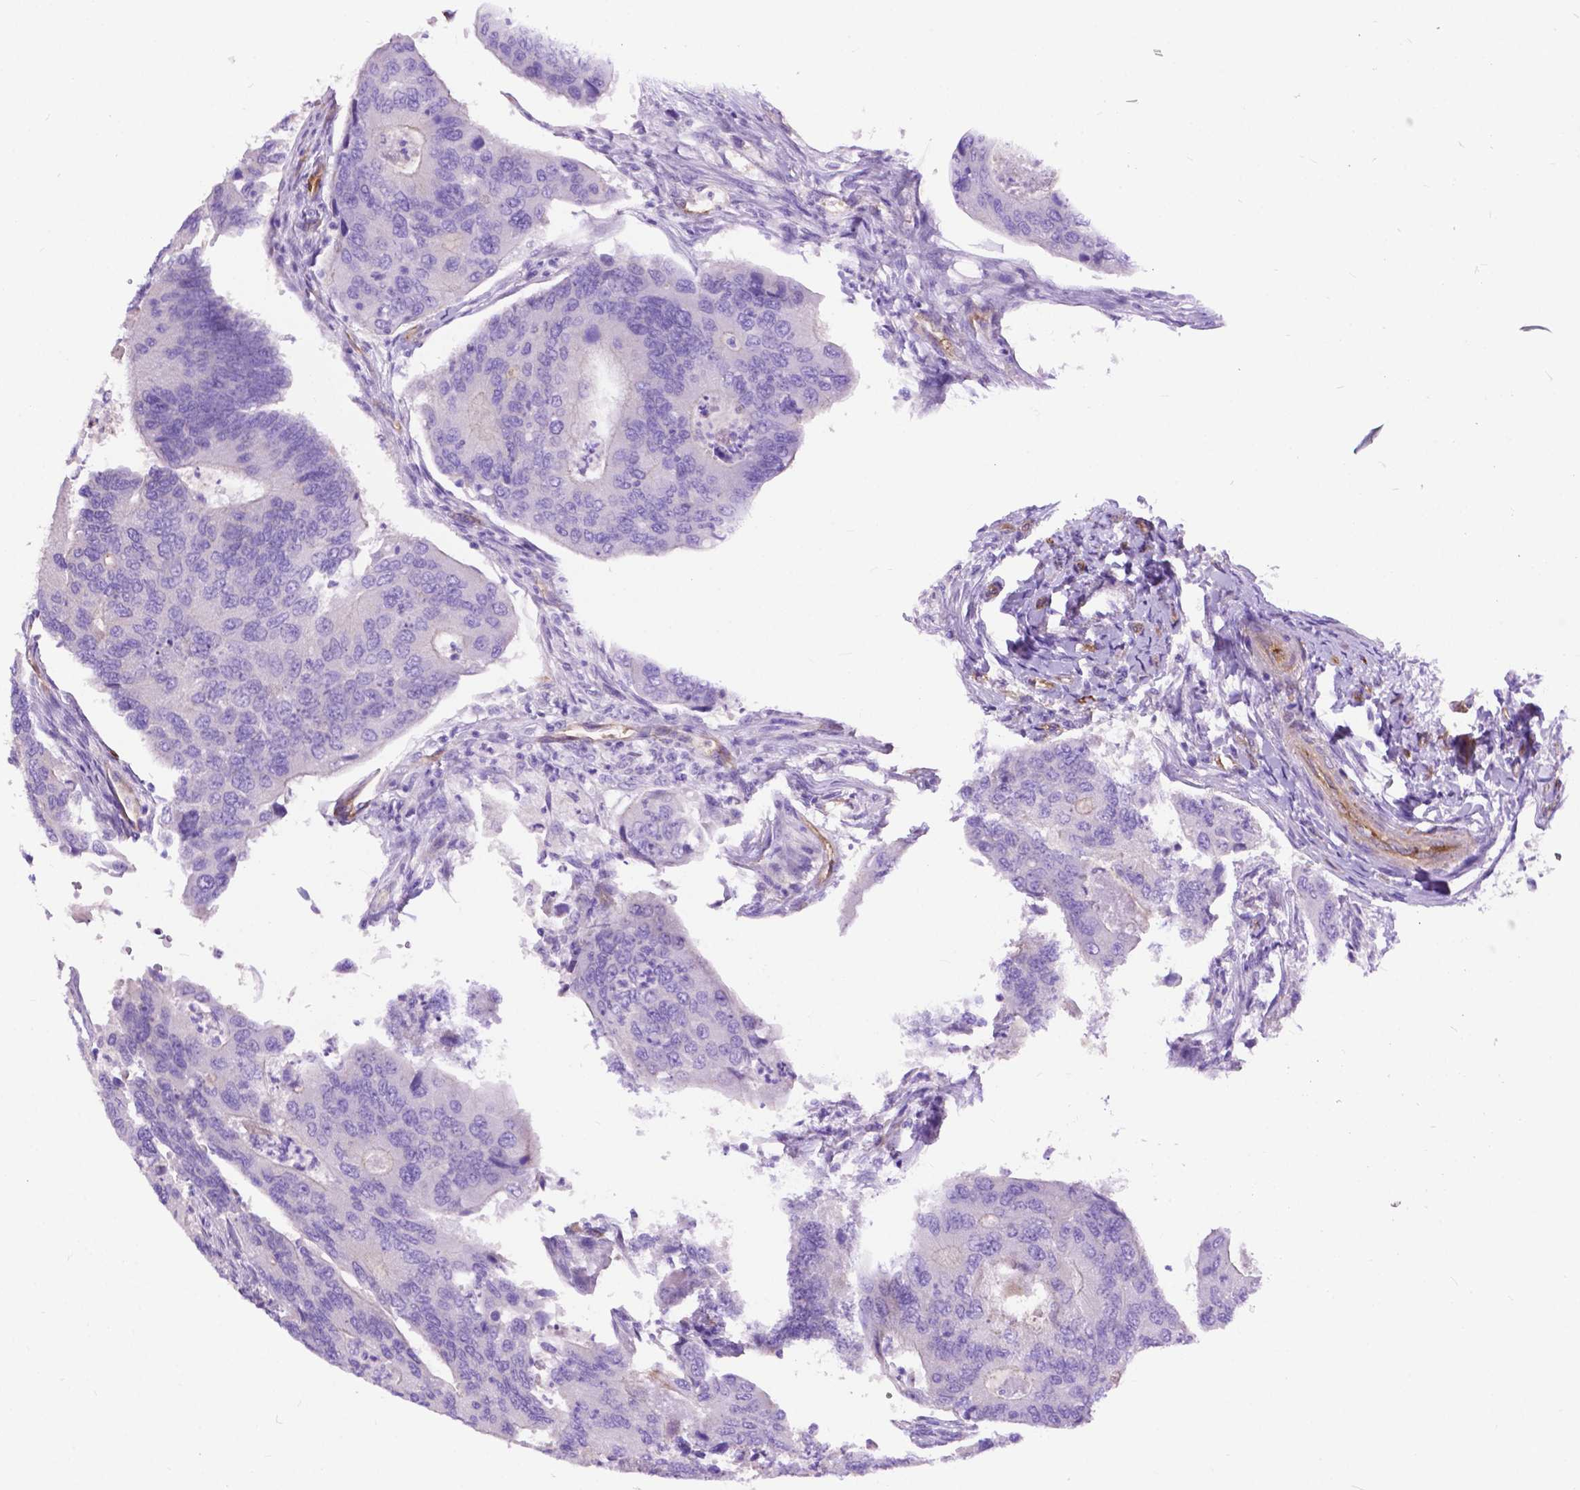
{"staining": {"intensity": "negative", "quantity": "none", "location": "none"}, "tissue": "colorectal cancer", "cell_type": "Tumor cells", "image_type": "cancer", "snomed": [{"axis": "morphology", "description": "Adenocarcinoma, NOS"}, {"axis": "topography", "description": "Colon"}], "caption": "High magnification brightfield microscopy of adenocarcinoma (colorectal) stained with DAB (3,3'-diaminobenzidine) (brown) and counterstained with hematoxylin (blue): tumor cells show no significant staining. (DAB (3,3'-diaminobenzidine) immunohistochemistry, high magnification).", "gene": "PCDHA12", "patient": {"sex": "female", "age": 67}}